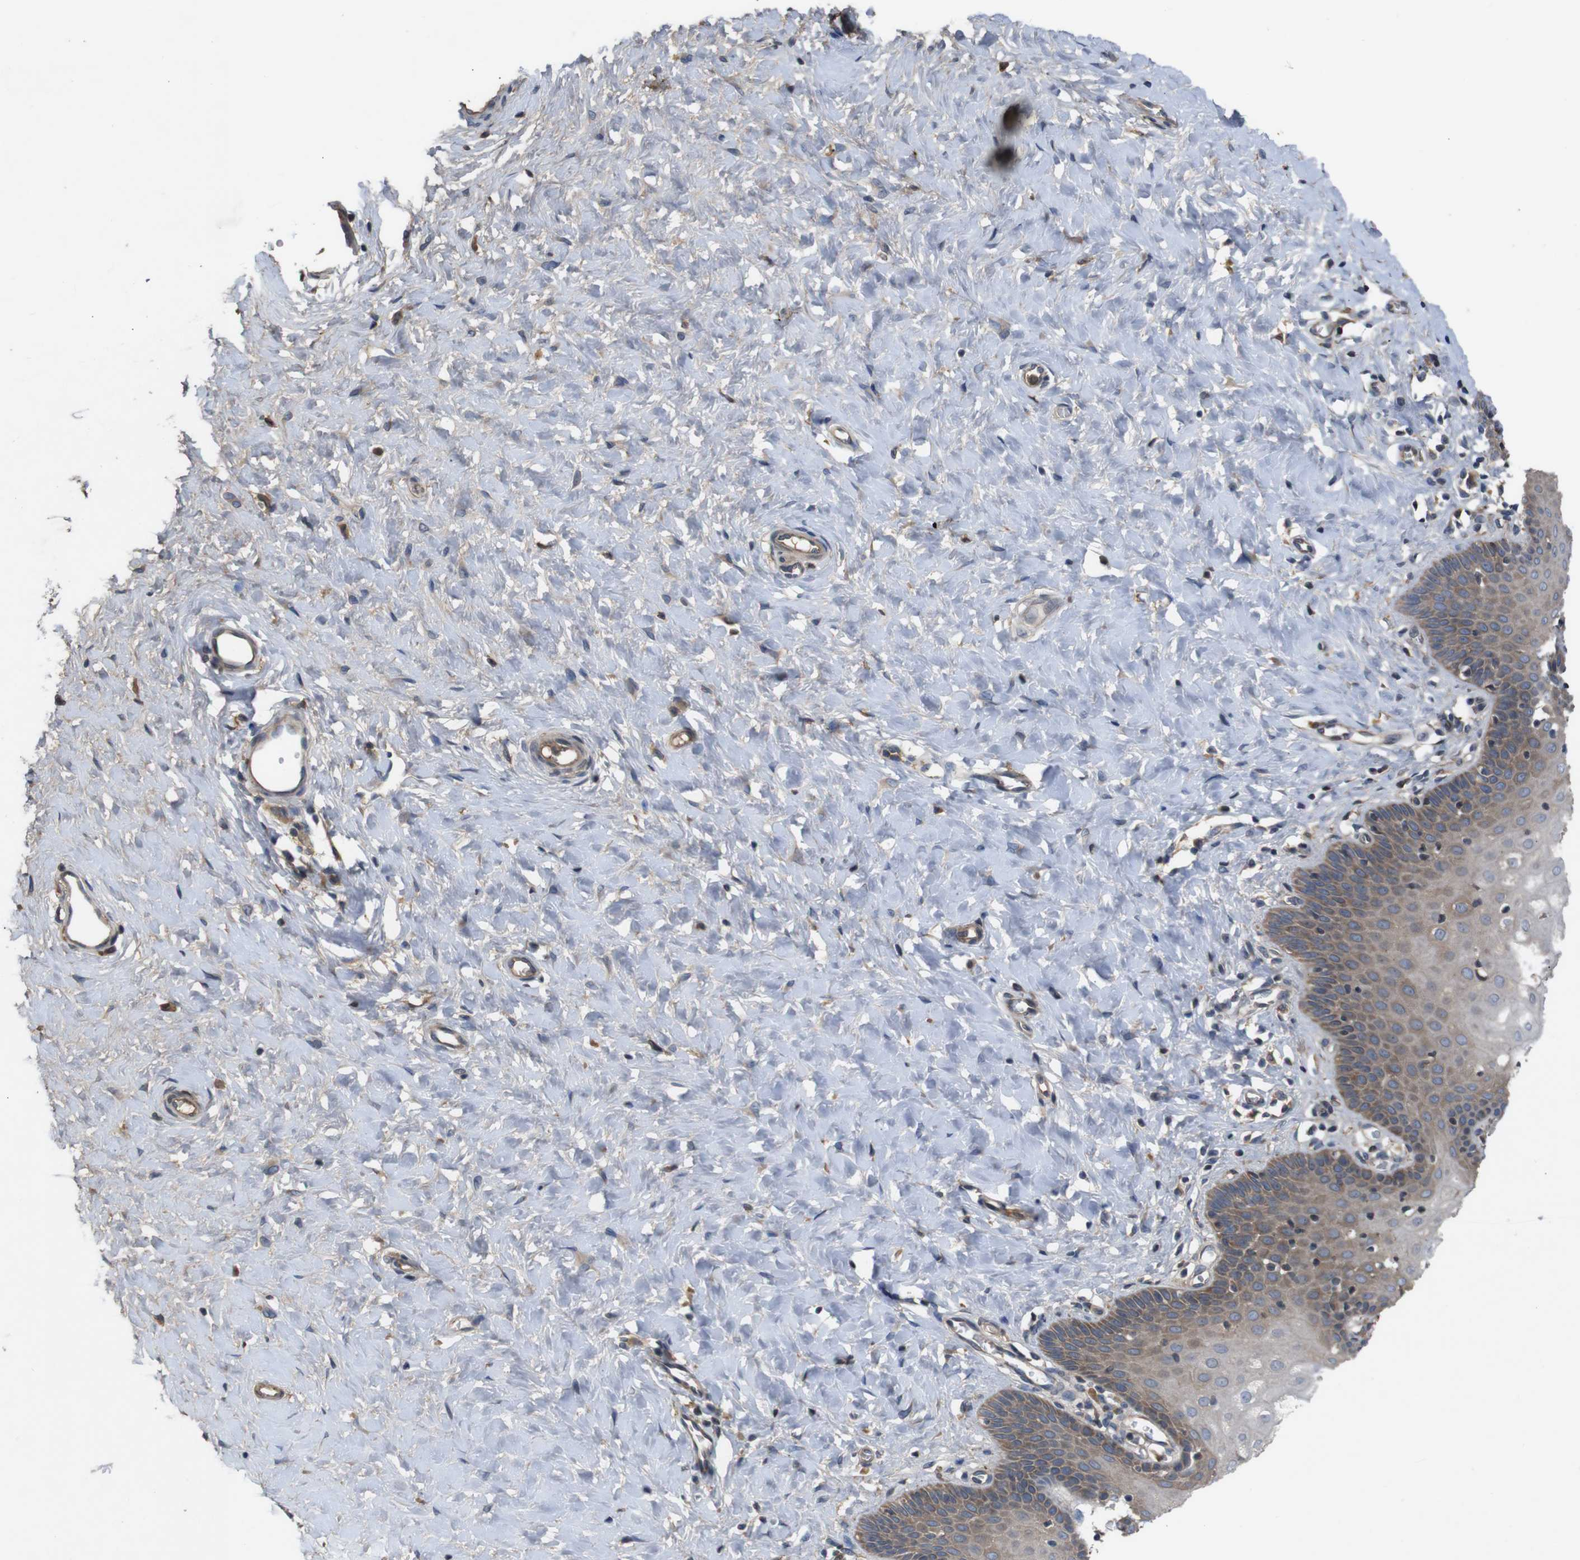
{"staining": {"intensity": "weak", "quantity": "25%-75%", "location": "cytoplasmic/membranous"}, "tissue": "cervix", "cell_type": "Glandular cells", "image_type": "normal", "snomed": [{"axis": "morphology", "description": "Normal tissue, NOS"}, {"axis": "topography", "description": "Cervix"}], "caption": "Unremarkable cervix was stained to show a protein in brown. There is low levels of weak cytoplasmic/membranous staining in approximately 25%-75% of glandular cells.", "gene": "PTPN1", "patient": {"sex": "female", "age": 55}}